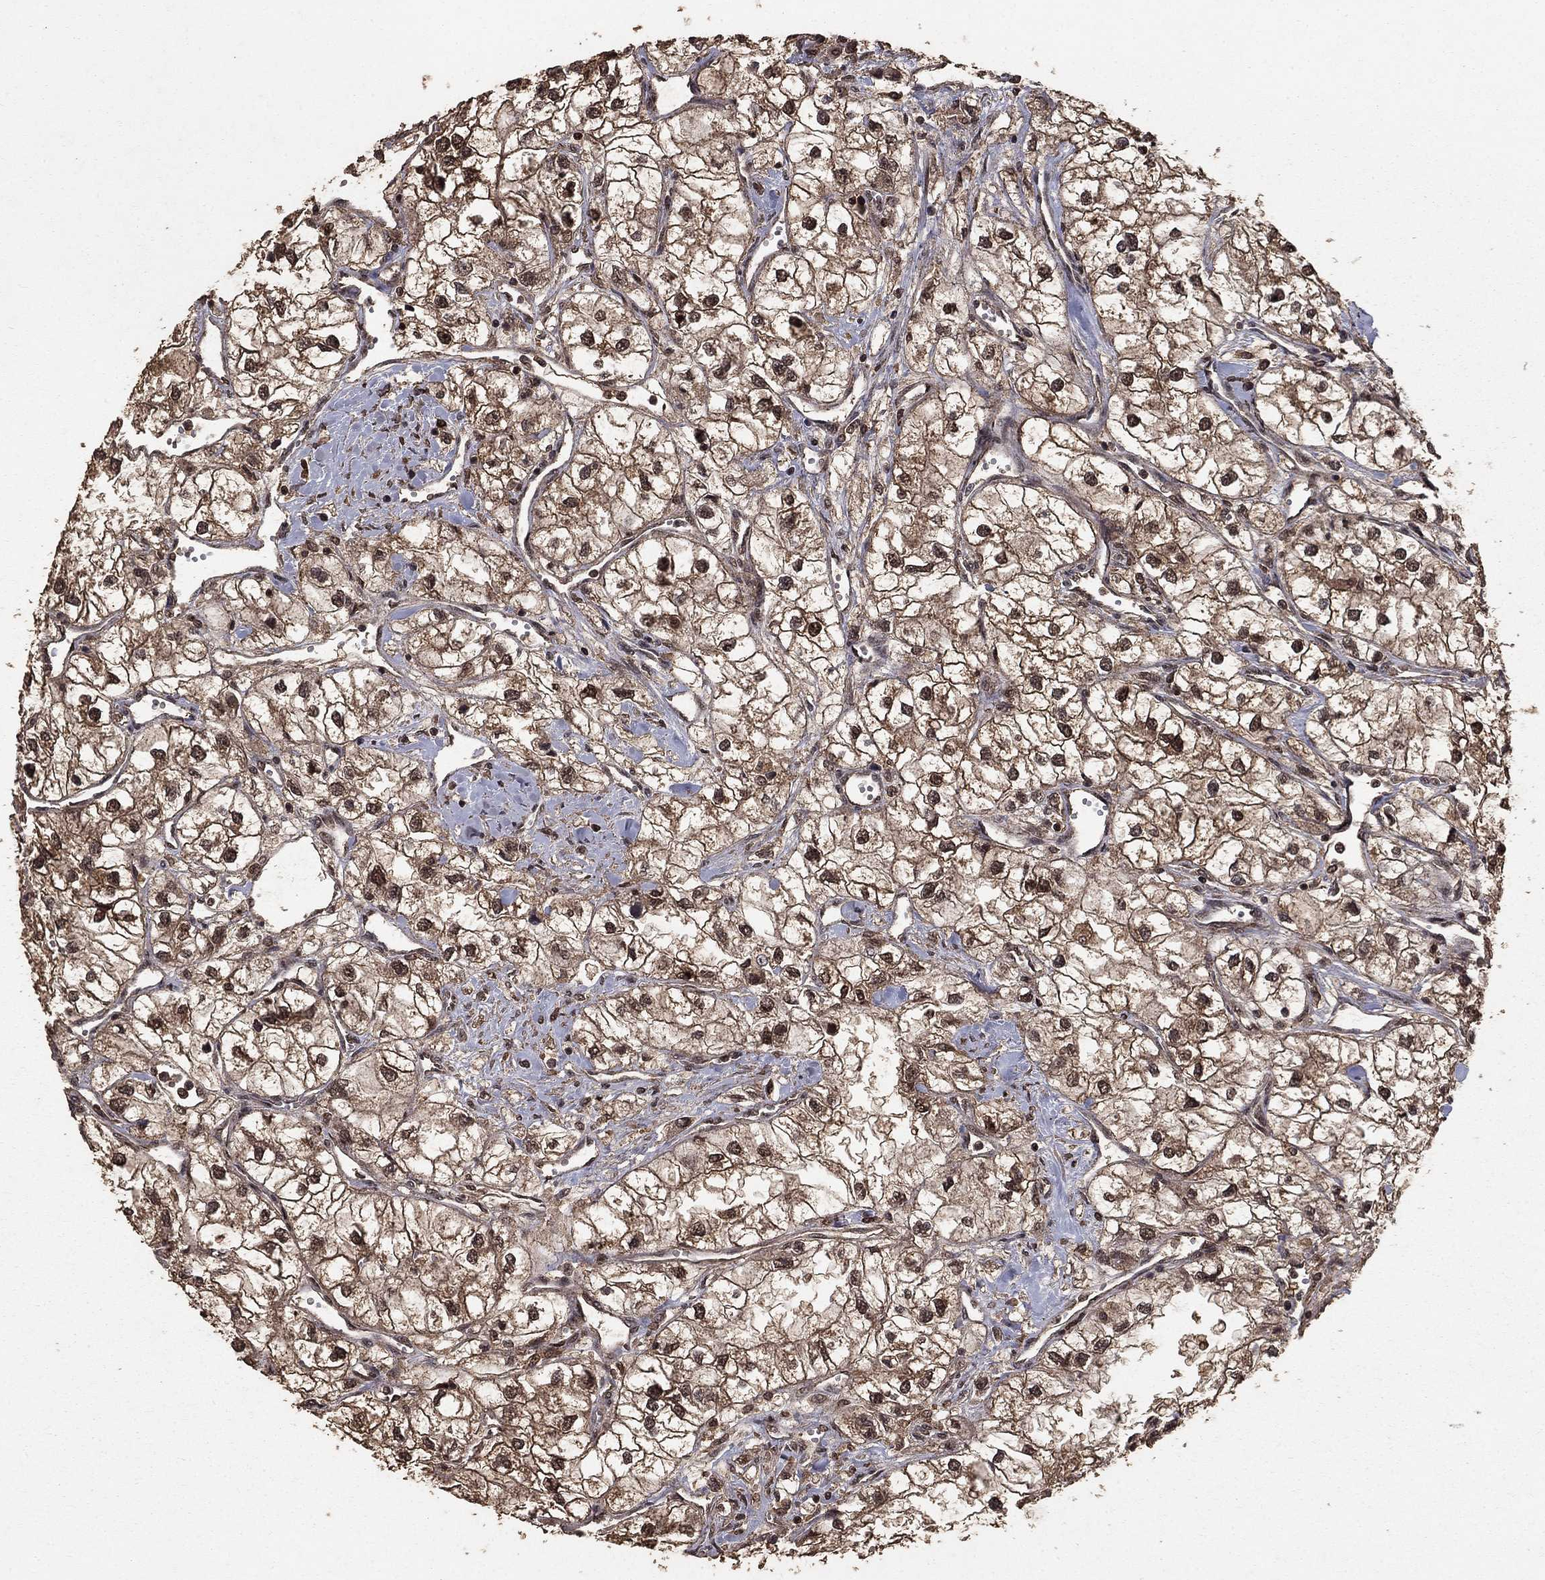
{"staining": {"intensity": "moderate", "quantity": ">75%", "location": "cytoplasmic/membranous,nuclear"}, "tissue": "renal cancer", "cell_type": "Tumor cells", "image_type": "cancer", "snomed": [{"axis": "morphology", "description": "Adenocarcinoma, NOS"}, {"axis": "topography", "description": "Kidney"}], "caption": "Immunohistochemistry (DAB) staining of human renal cancer displays moderate cytoplasmic/membranous and nuclear protein positivity in approximately >75% of tumor cells.", "gene": "PRDM1", "patient": {"sex": "male", "age": 59}}